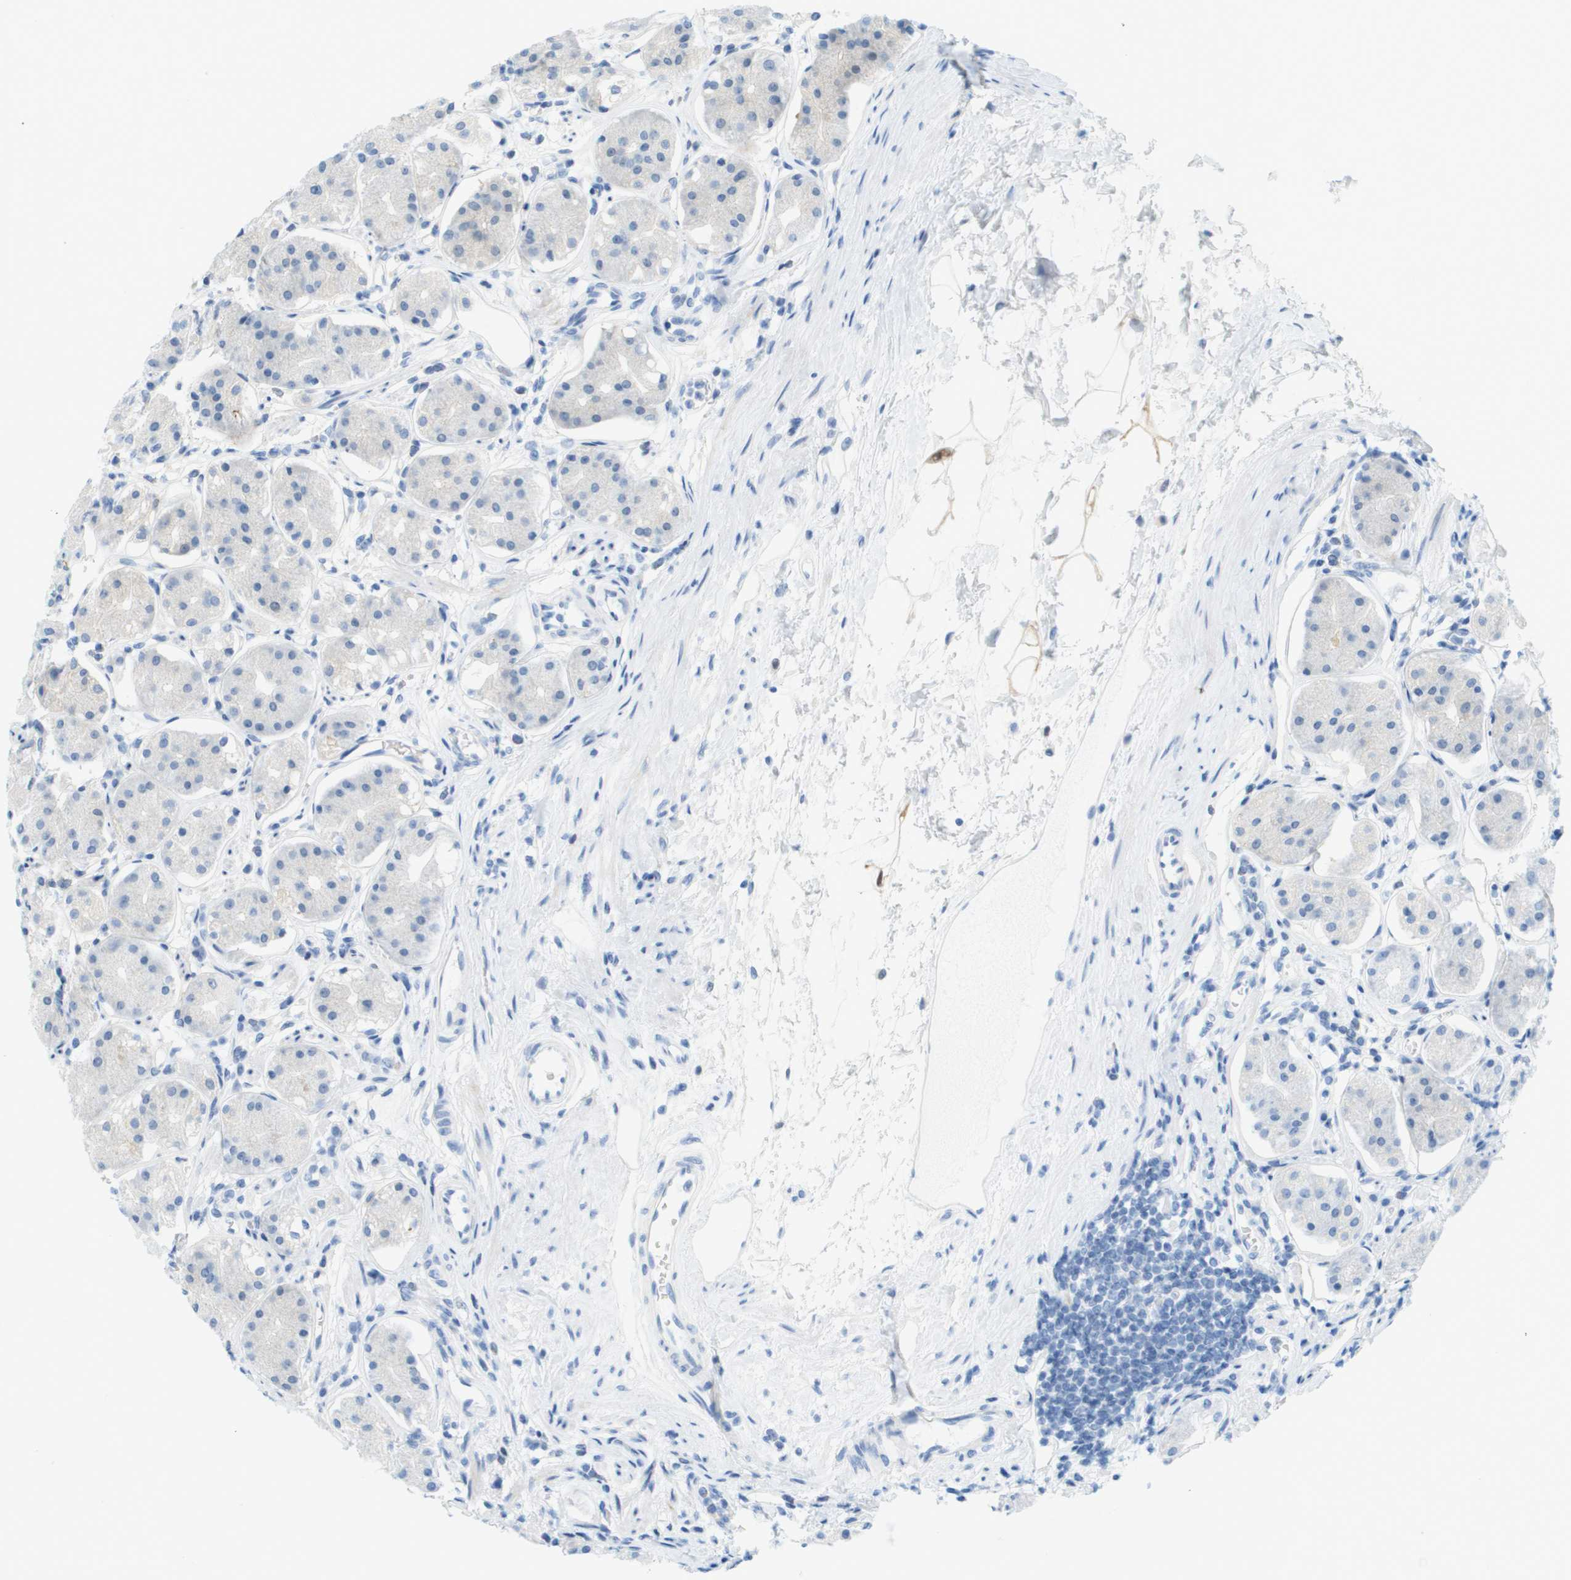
{"staining": {"intensity": "negative", "quantity": "none", "location": "none"}, "tissue": "stomach", "cell_type": "Glandular cells", "image_type": "normal", "snomed": [{"axis": "morphology", "description": "Normal tissue, NOS"}, {"axis": "topography", "description": "Stomach"}, {"axis": "topography", "description": "Stomach, lower"}], "caption": "Immunohistochemistry (IHC) micrograph of unremarkable stomach: stomach stained with DAB exhibits no significant protein positivity in glandular cells. (DAB (3,3'-diaminobenzidine) immunohistochemistry (IHC) with hematoxylin counter stain).", "gene": "CUL9", "patient": {"sex": "female", "age": 56}}